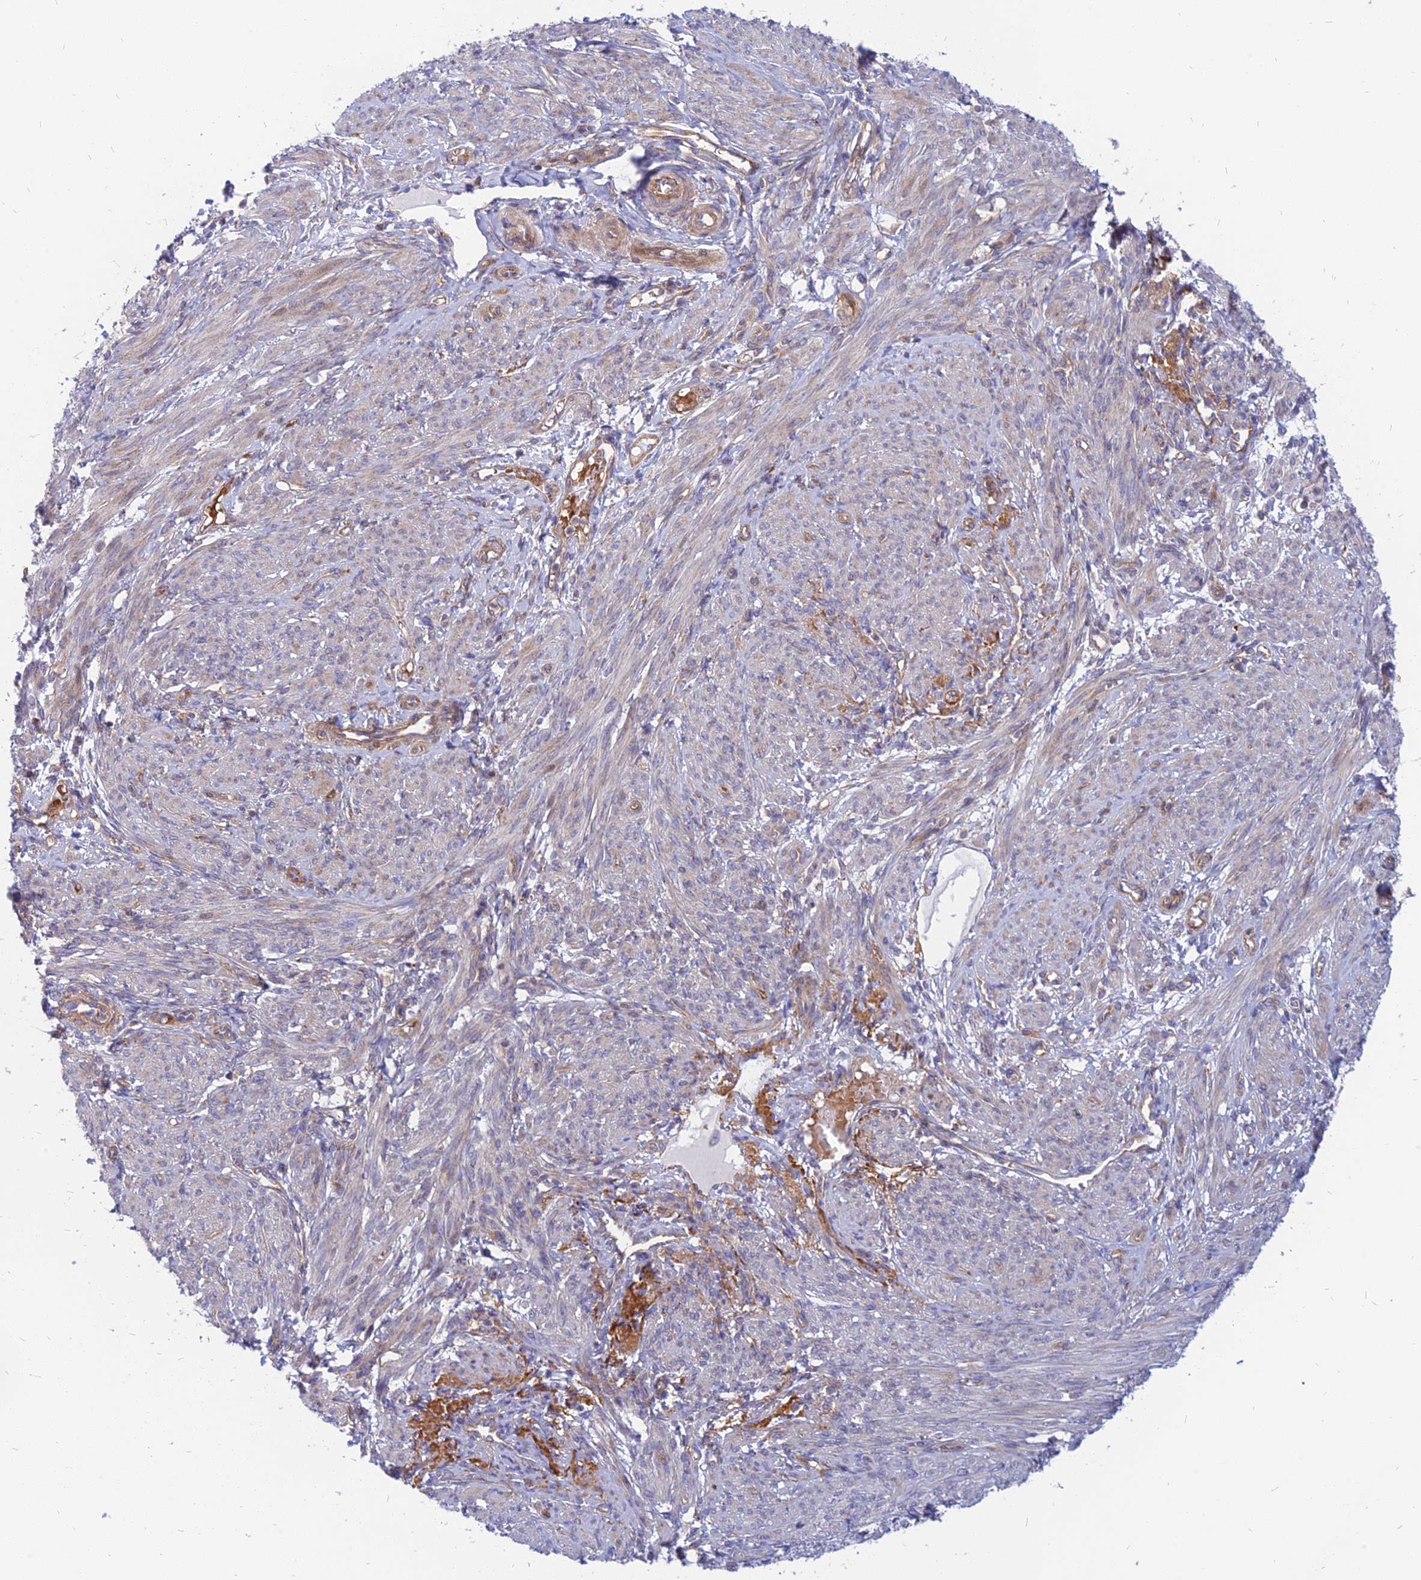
{"staining": {"intensity": "negative", "quantity": "none", "location": "none"}, "tissue": "smooth muscle", "cell_type": "Smooth muscle cells", "image_type": "normal", "snomed": [{"axis": "morphology", "description": "Normal tissue, NOS"}, {"axis": "topography", "description": "Smooth muscle"}], "caption": "This is a photomicrograph of immunohistochemistry staining of unremarkable smooth muscle, which shows no positivity in smooth muscle cells.", "gene": "PHKA2", "patient": {"sex": "female", "age": 39}}